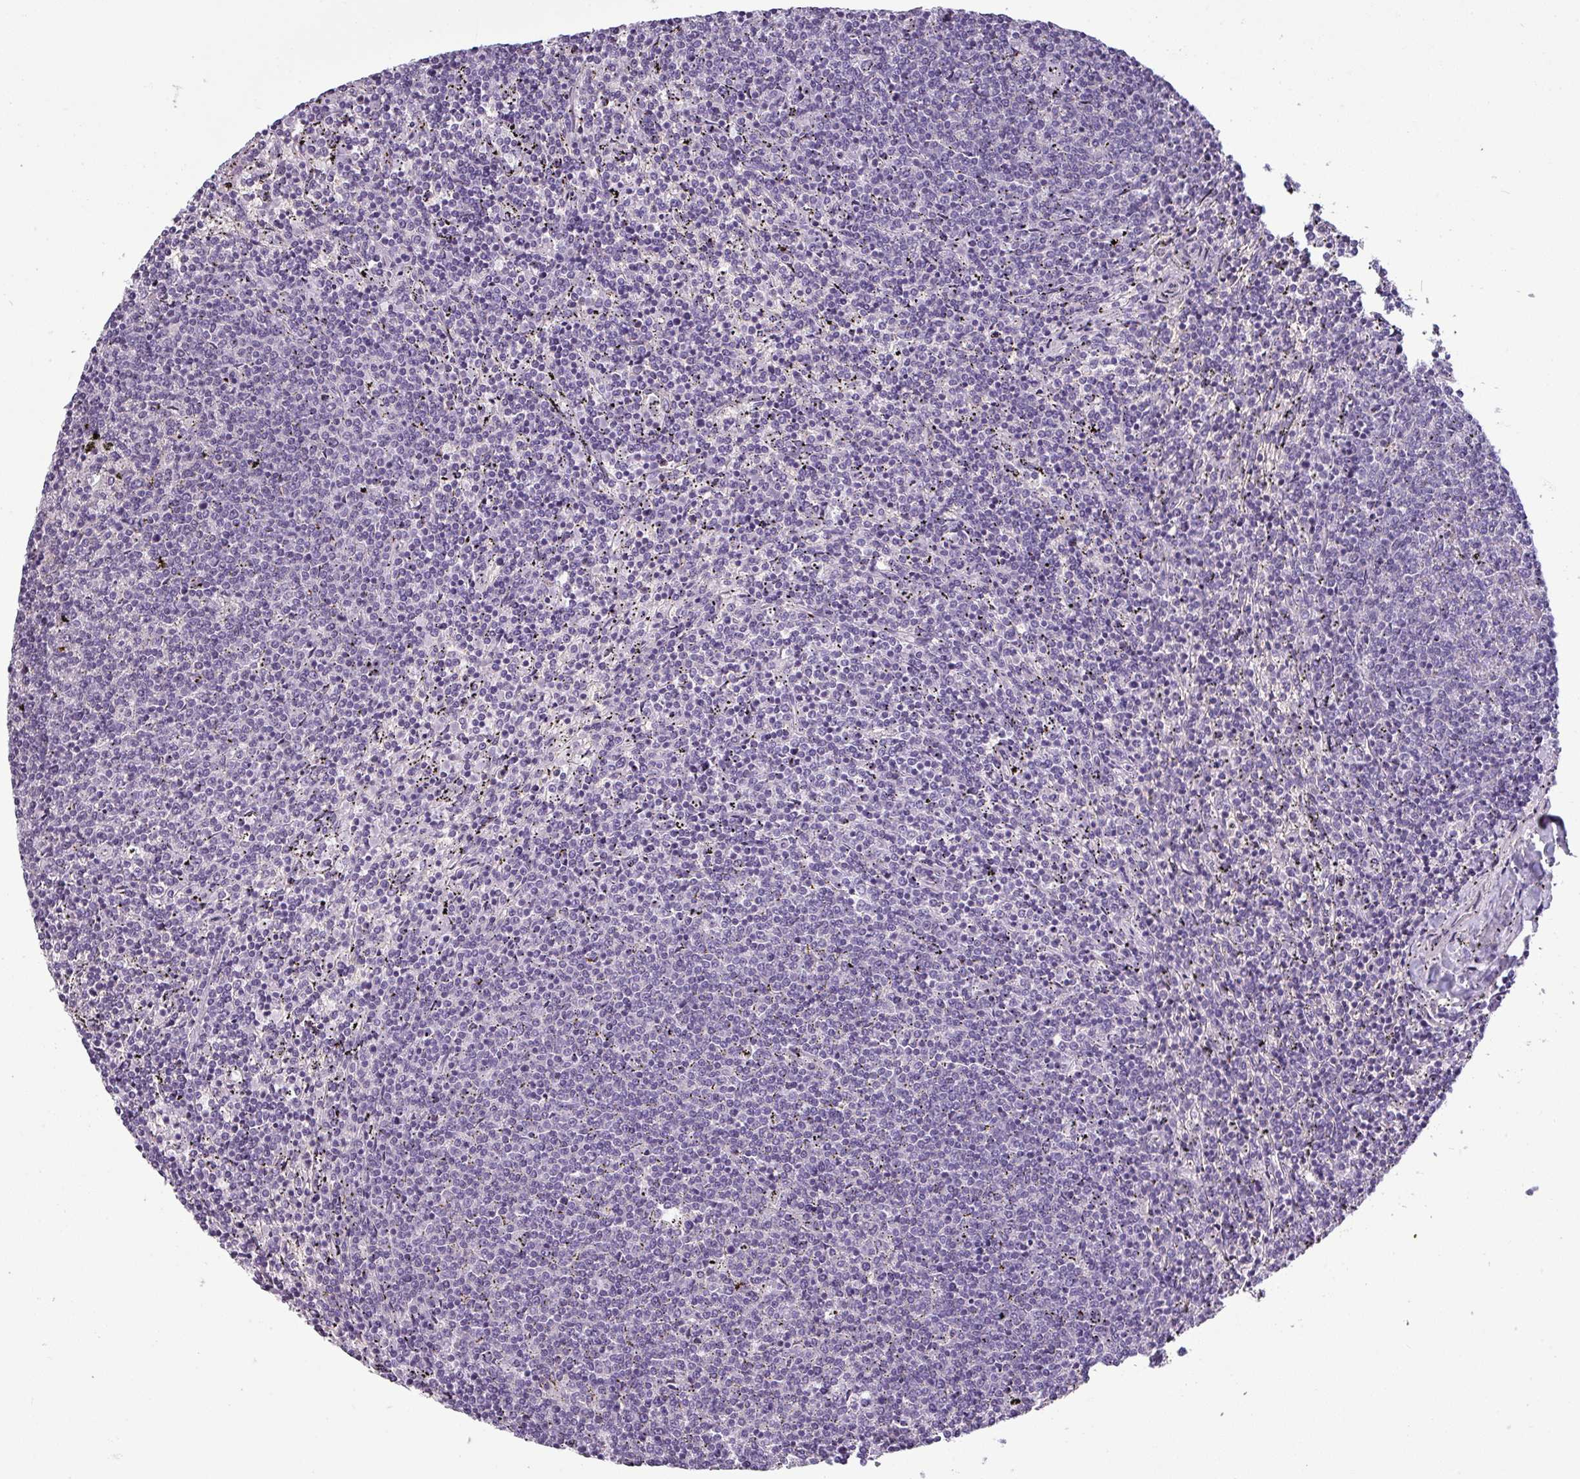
{"staining": {"intensity": "negative", "quantity": "none", "location": "none"}, "tissue": "lymphoma", "cell_type": "Tumor cells", "image_type": "cancer", "snomed": [{"axis": "morphology", "description": "Malignant lymphoma, non-Hodgkin's type, Low grade"}, {"axis": "topography", "description": "Spleen"}], "caption": "High magnification brightfield microscopy of malignant lymphoma, non-Hodgkin's type (low-grade) stained with DAB (brown) and counterstained with hematoxylin (blue): tumor cells show no significant expression.", "gene": "SLC26A9", "patient": {"sex": "female", "age": 50}}